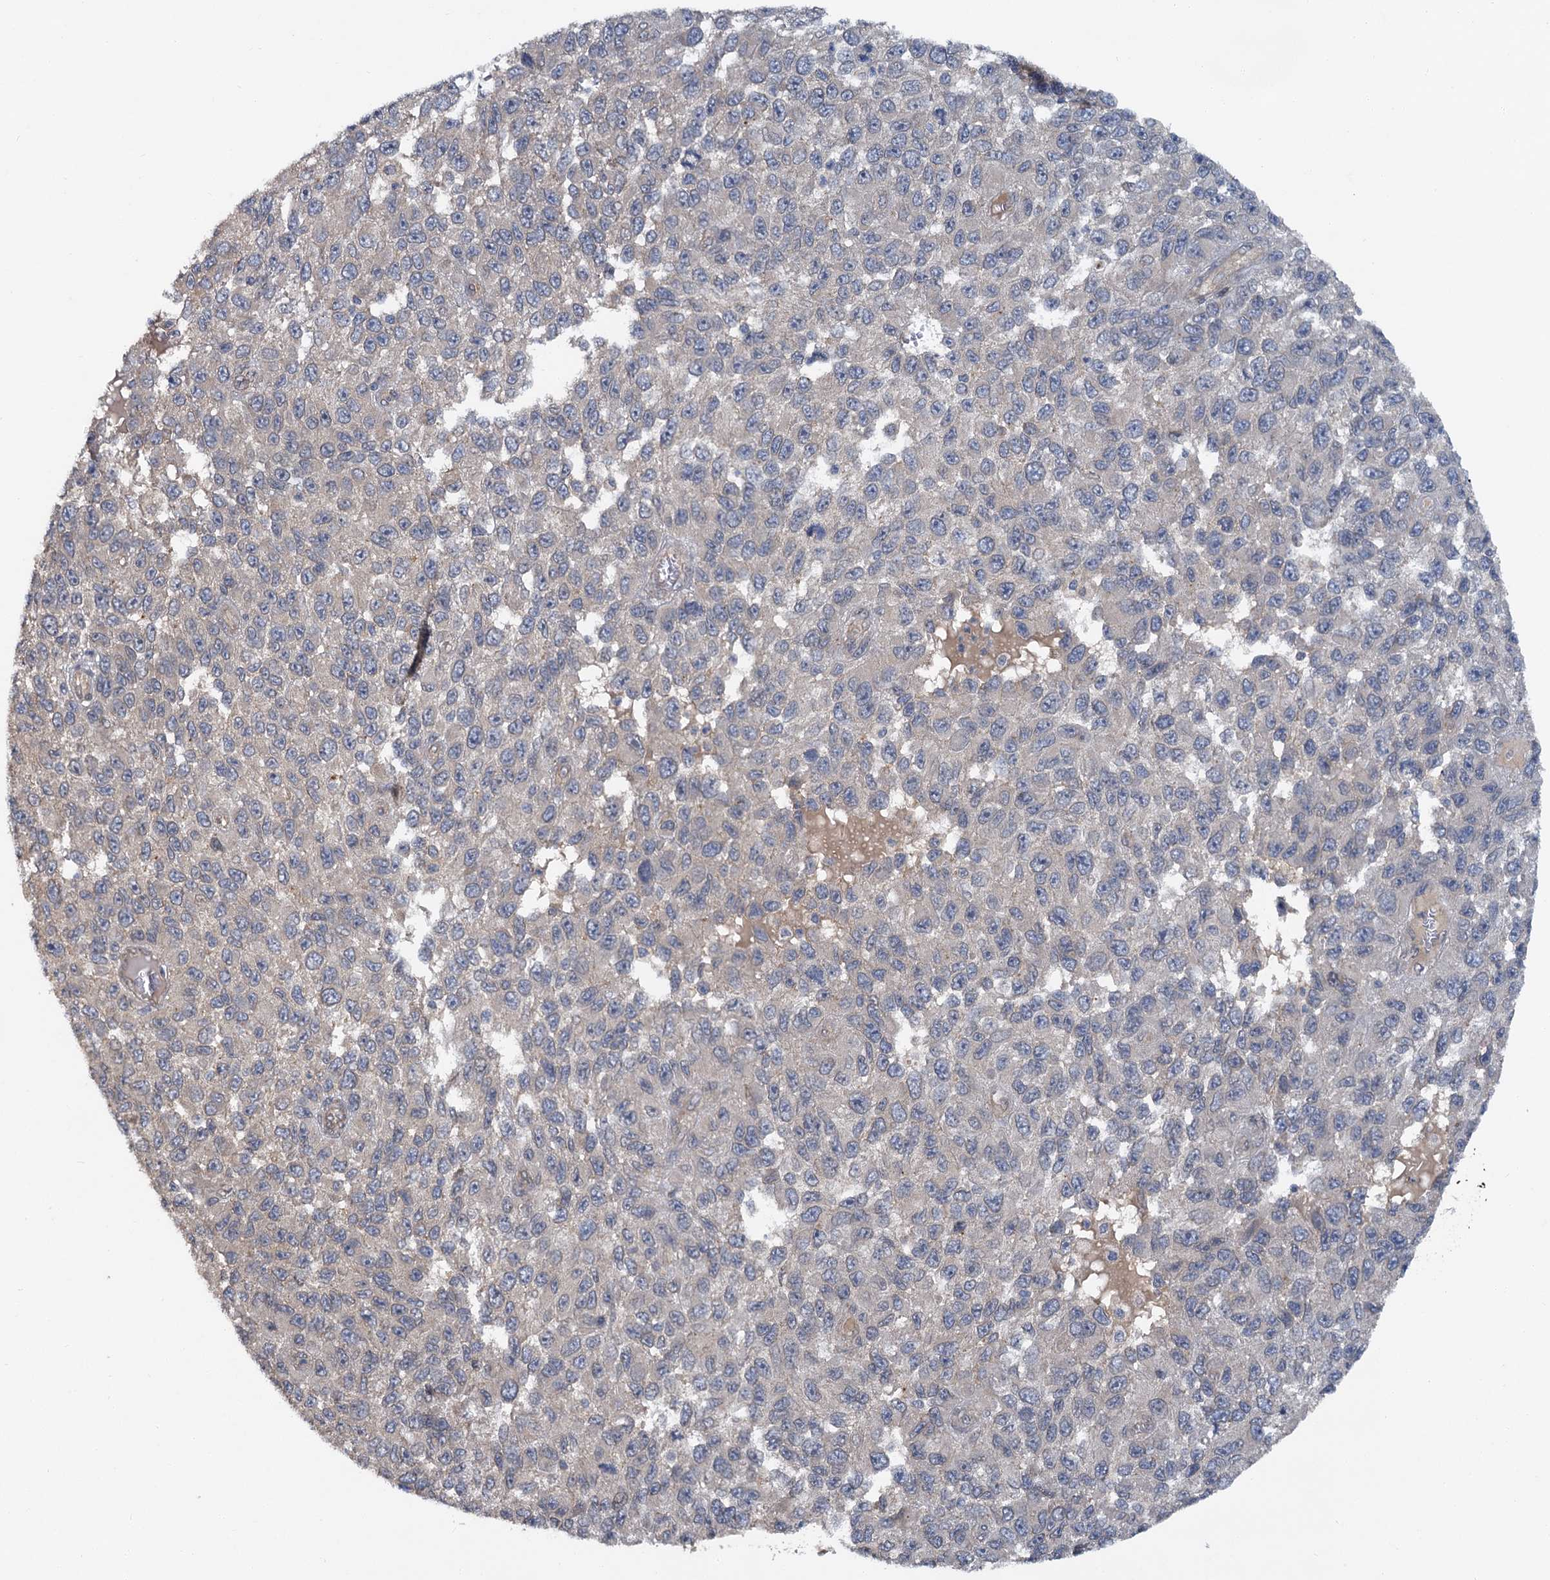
{"staining": {"intensity": "negative", "quantity": "none", "location": "none"}, "tissue": "melanoma", "cell_type": "Tumor cells", "image_type": "cancer", "snomed": [{"axis": "morphology", "description": "Normal tissue, NOS"}, {"axis": "morphology", "description": "Malignant melanoma, NOS"}, {"axis": "topography", "description": "Skin"}], "caption": "IHC of human malignant melanoma shows no positivity in tumor cells.", "gene": "ZNF324", "patient": {"sex": "female", "age": 96}}